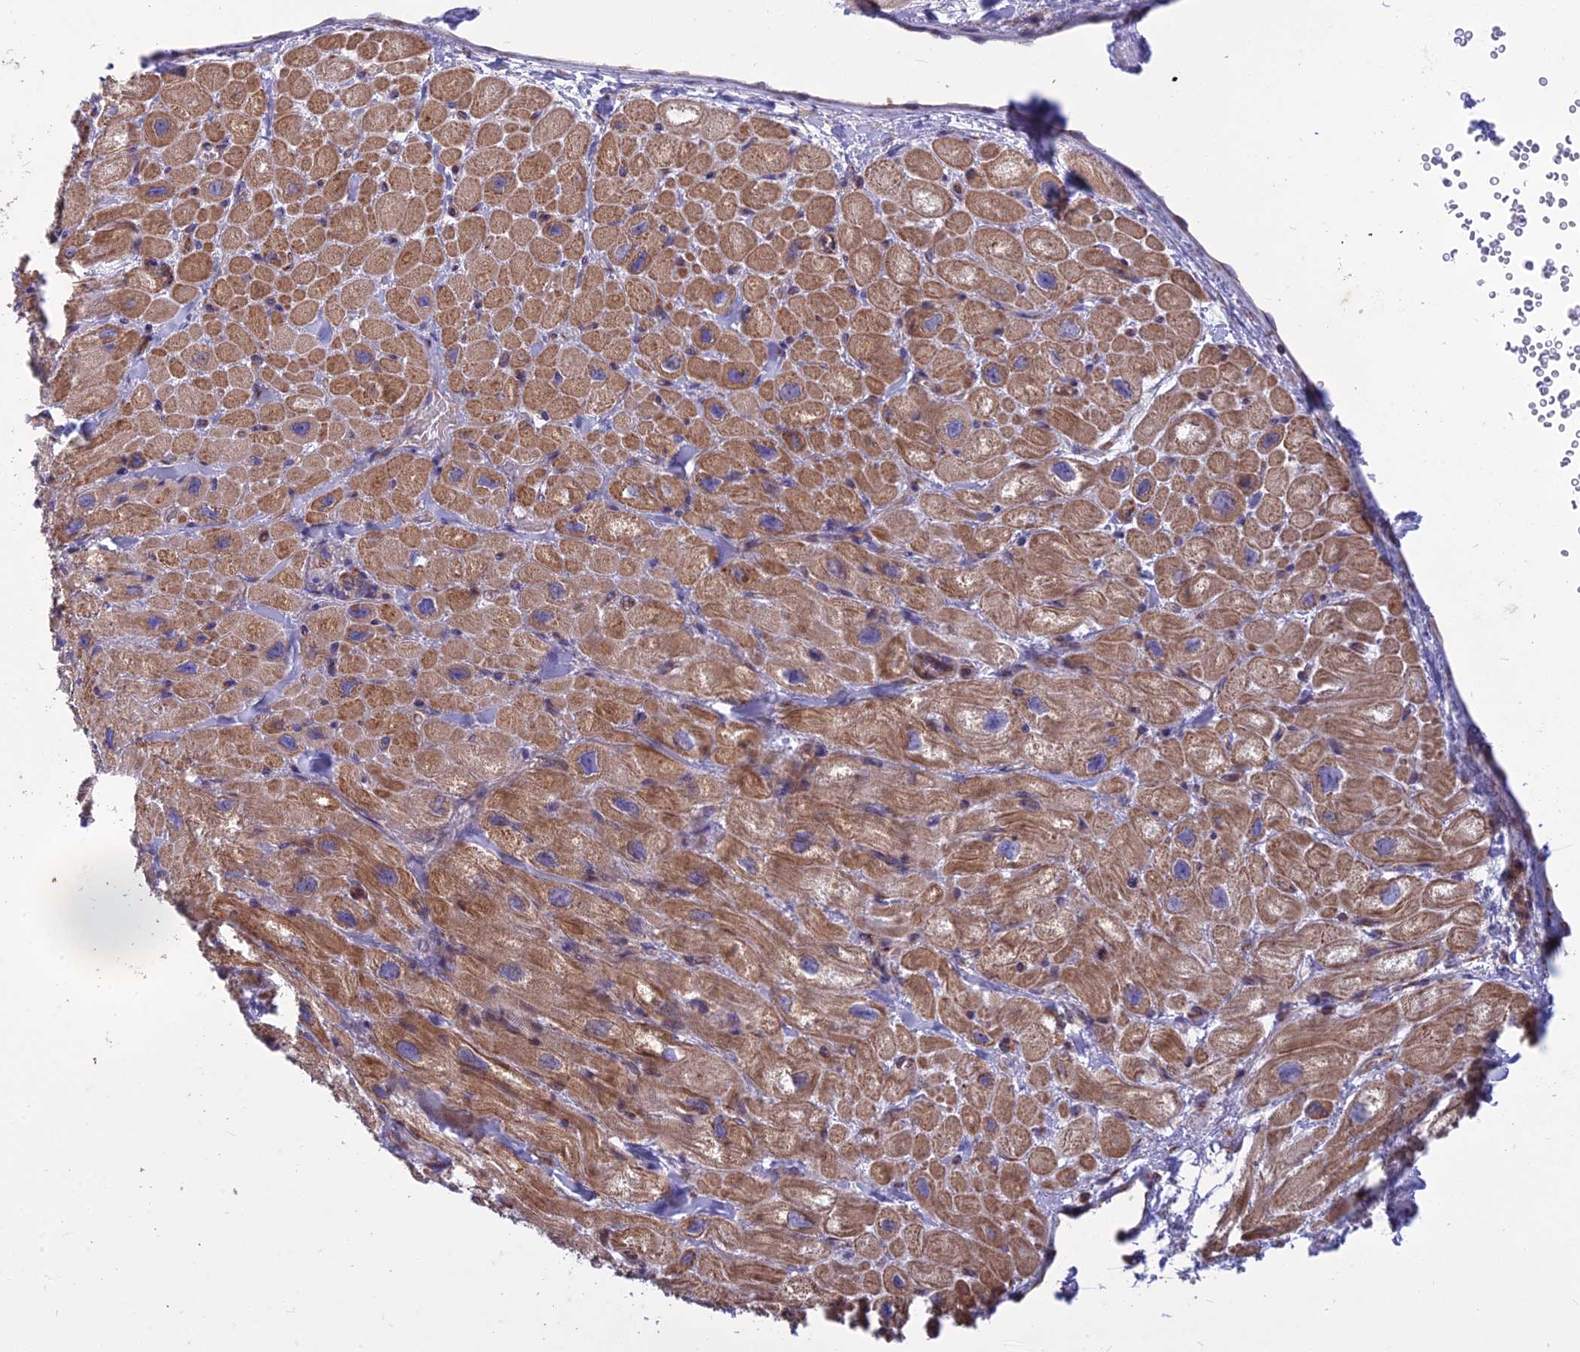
{"staining": {"intensity": "moderate", "quantity": ">75%", "location": "cytoplasmic/membranous"}, "tissue": "heart muscle", "cell_type": "Cardiomyocytes", "image_type": "normal", "snomed": [{"axis": "morphology", "description": "Normal tissue, NOS"}, {"axis": "topography", "description": "Heart"}], "caption": "Protein staining of normal heart muscle displays moderate cytoplasmic/membranous staining in approximately >75% of cardiomyocytes. The staining was performed using DAB, with brown indicating positive protein expression. Nuclei are stained blue with hematoxylin.", "gene": "RPL17", "patient": {"sex": "male", "age": 65}}